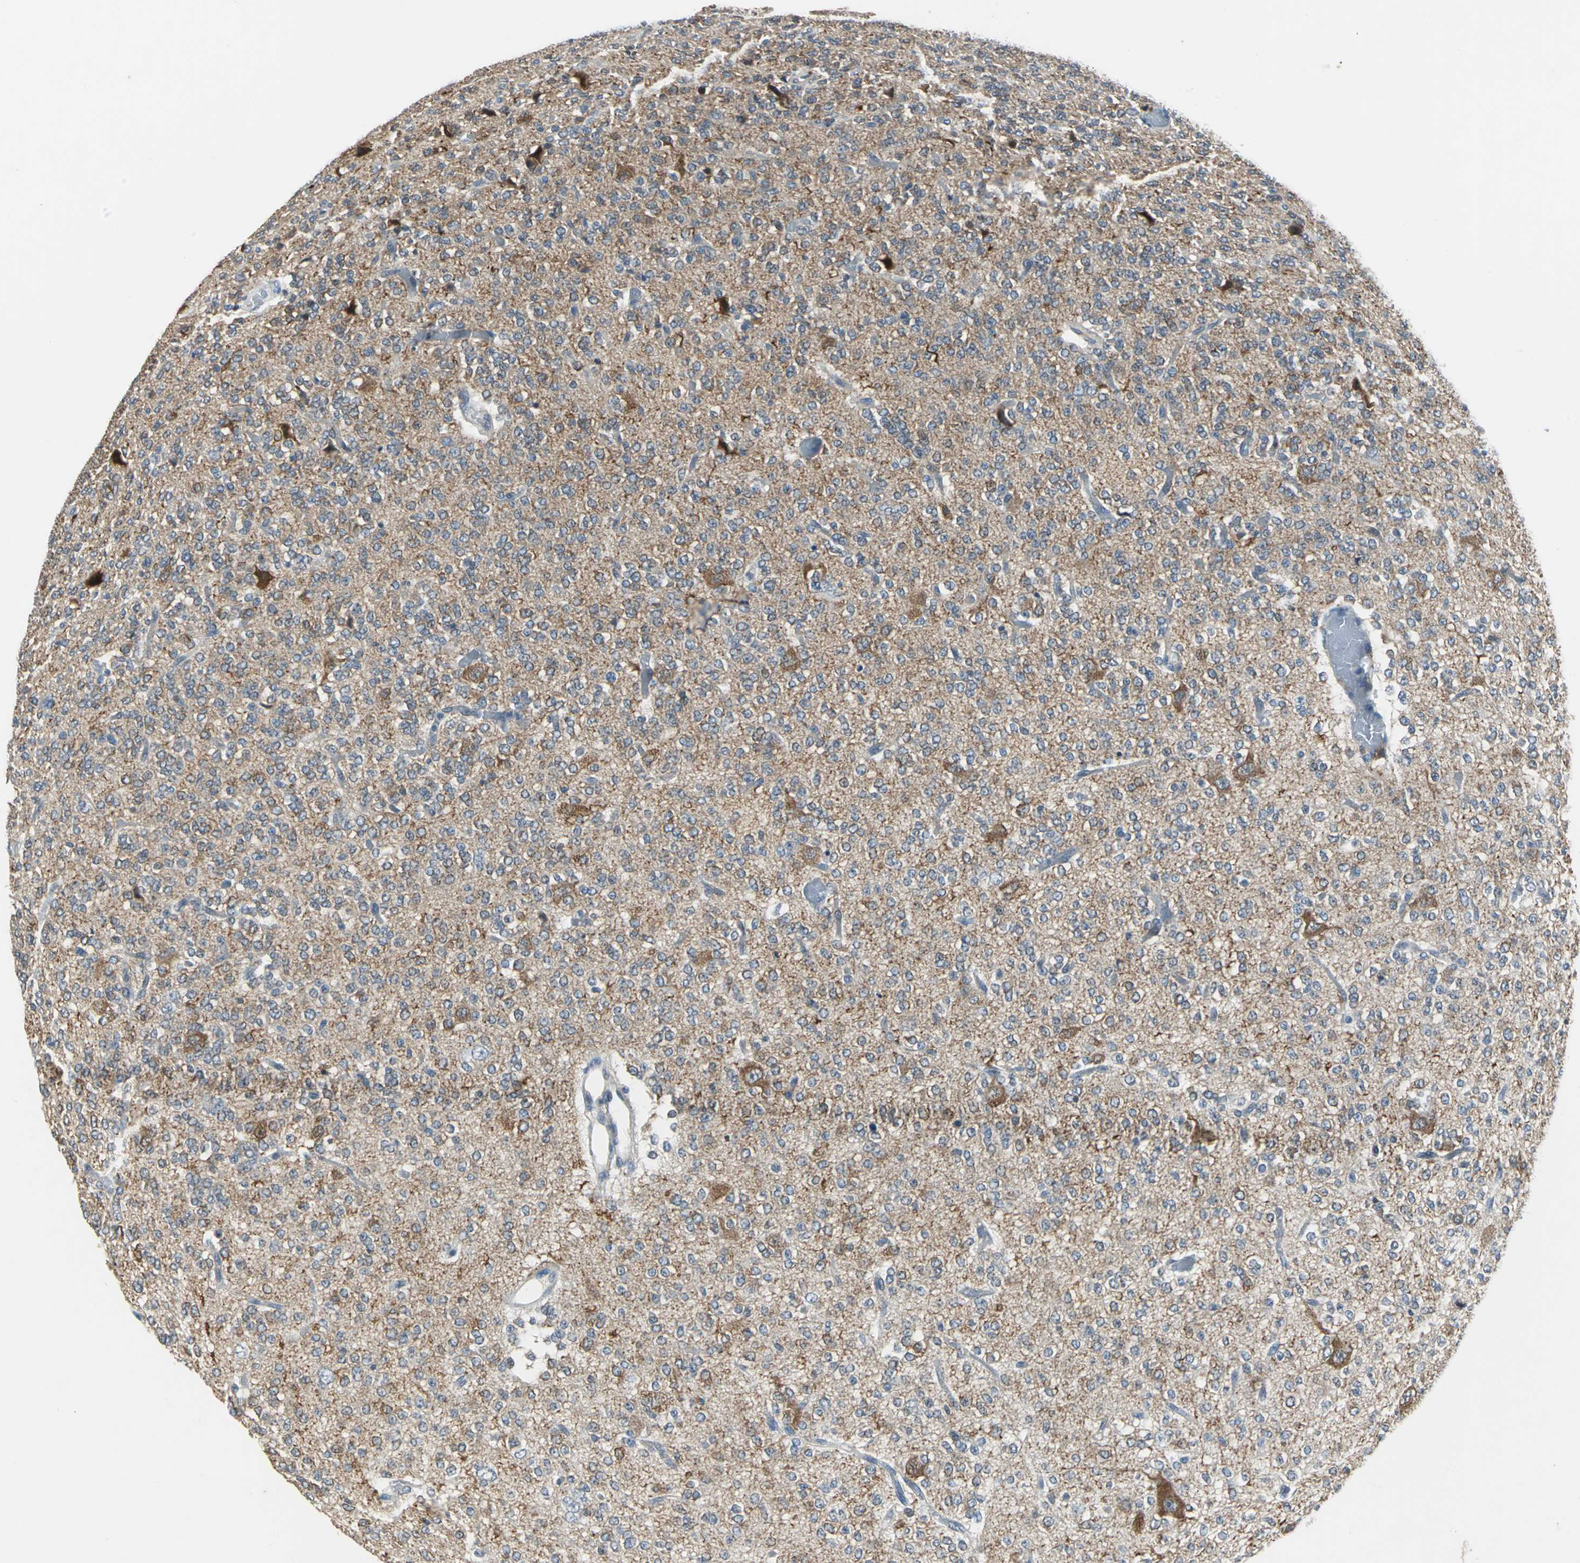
{"staining": {"intensity": "moderate", "quantity": ">75%", "location": "cytoplasmic/membranous"}, "tissue": "glioma", "cell_type": "Tumor cells", "image_type": "cancer", "snomed": [{"axis": "morphology", "description": "Glioma, malignant, Low grade"}, {"axis": "topography", "description": "Brain"}], "caption": "The image demonstrates staining of glioma, revealing moderate cytoplasmic/membranous protein staining (brown color) within tumor cells.", "gene": "JADE3", "patient": {"sex": "male", "age": 38}}